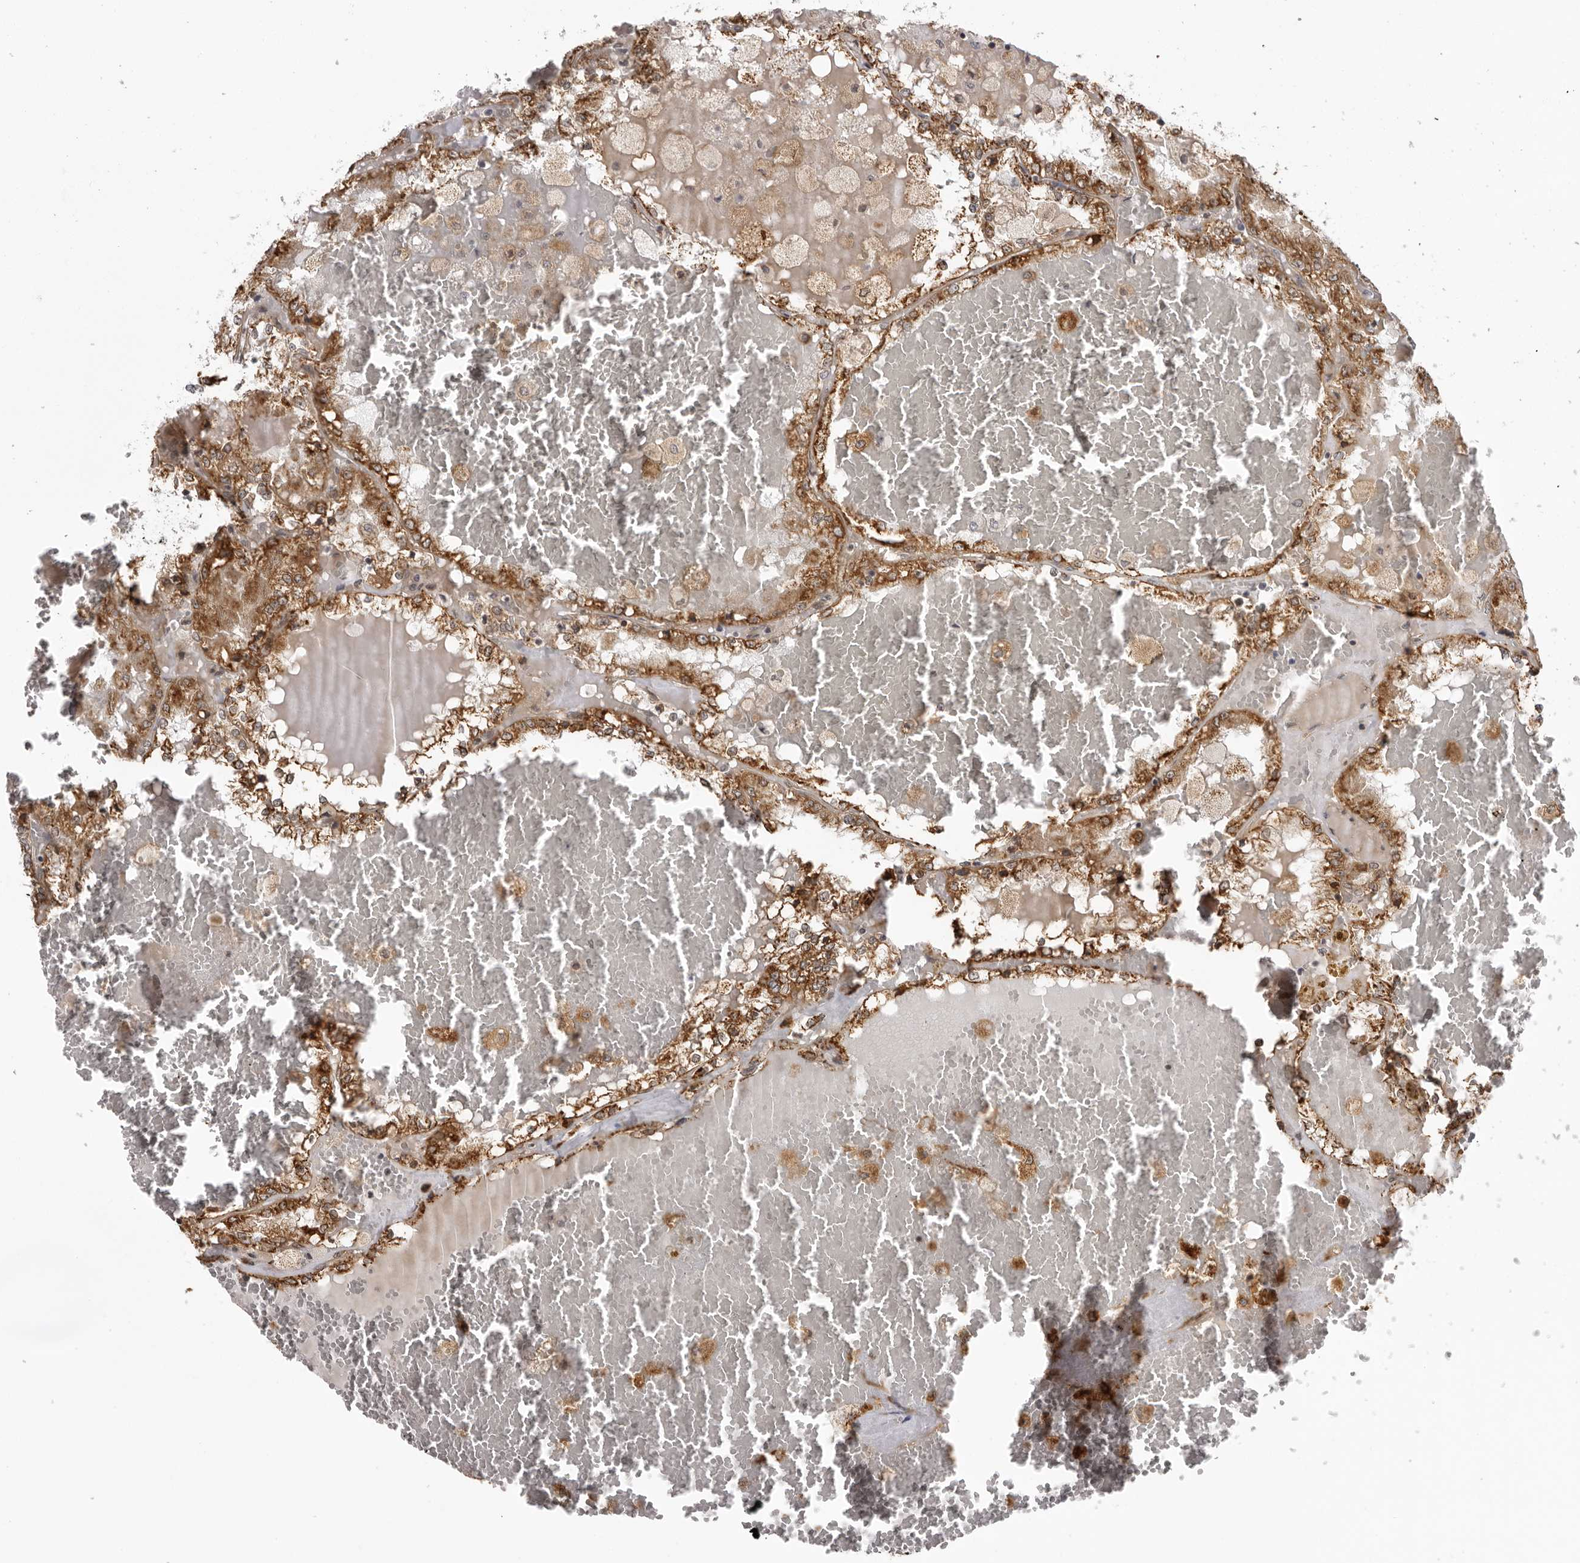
{"staining": {"intensity": "moderate", "quantity": ">75%", "location": "cytoplasmic/membranous"}, "tissue": "renal cancer", "cell_type": "Tumor cells", "image_type": "cancer", "snomed": [{"axis": "morphology", "description": "Adenocarcinoma, NOS"}, {"axis": "topography", "description": "Kidney"}], "caption": "IHC micrograph of human renal cancer (adenocarcinoma) stained for a protein (brown), which reveals medium levels of moderate cytoplasmic/membranous positivity in approximately >75% of tumor cells.", "gene": "DNAH14", "patient": {"sex": "female", "age": 56}}